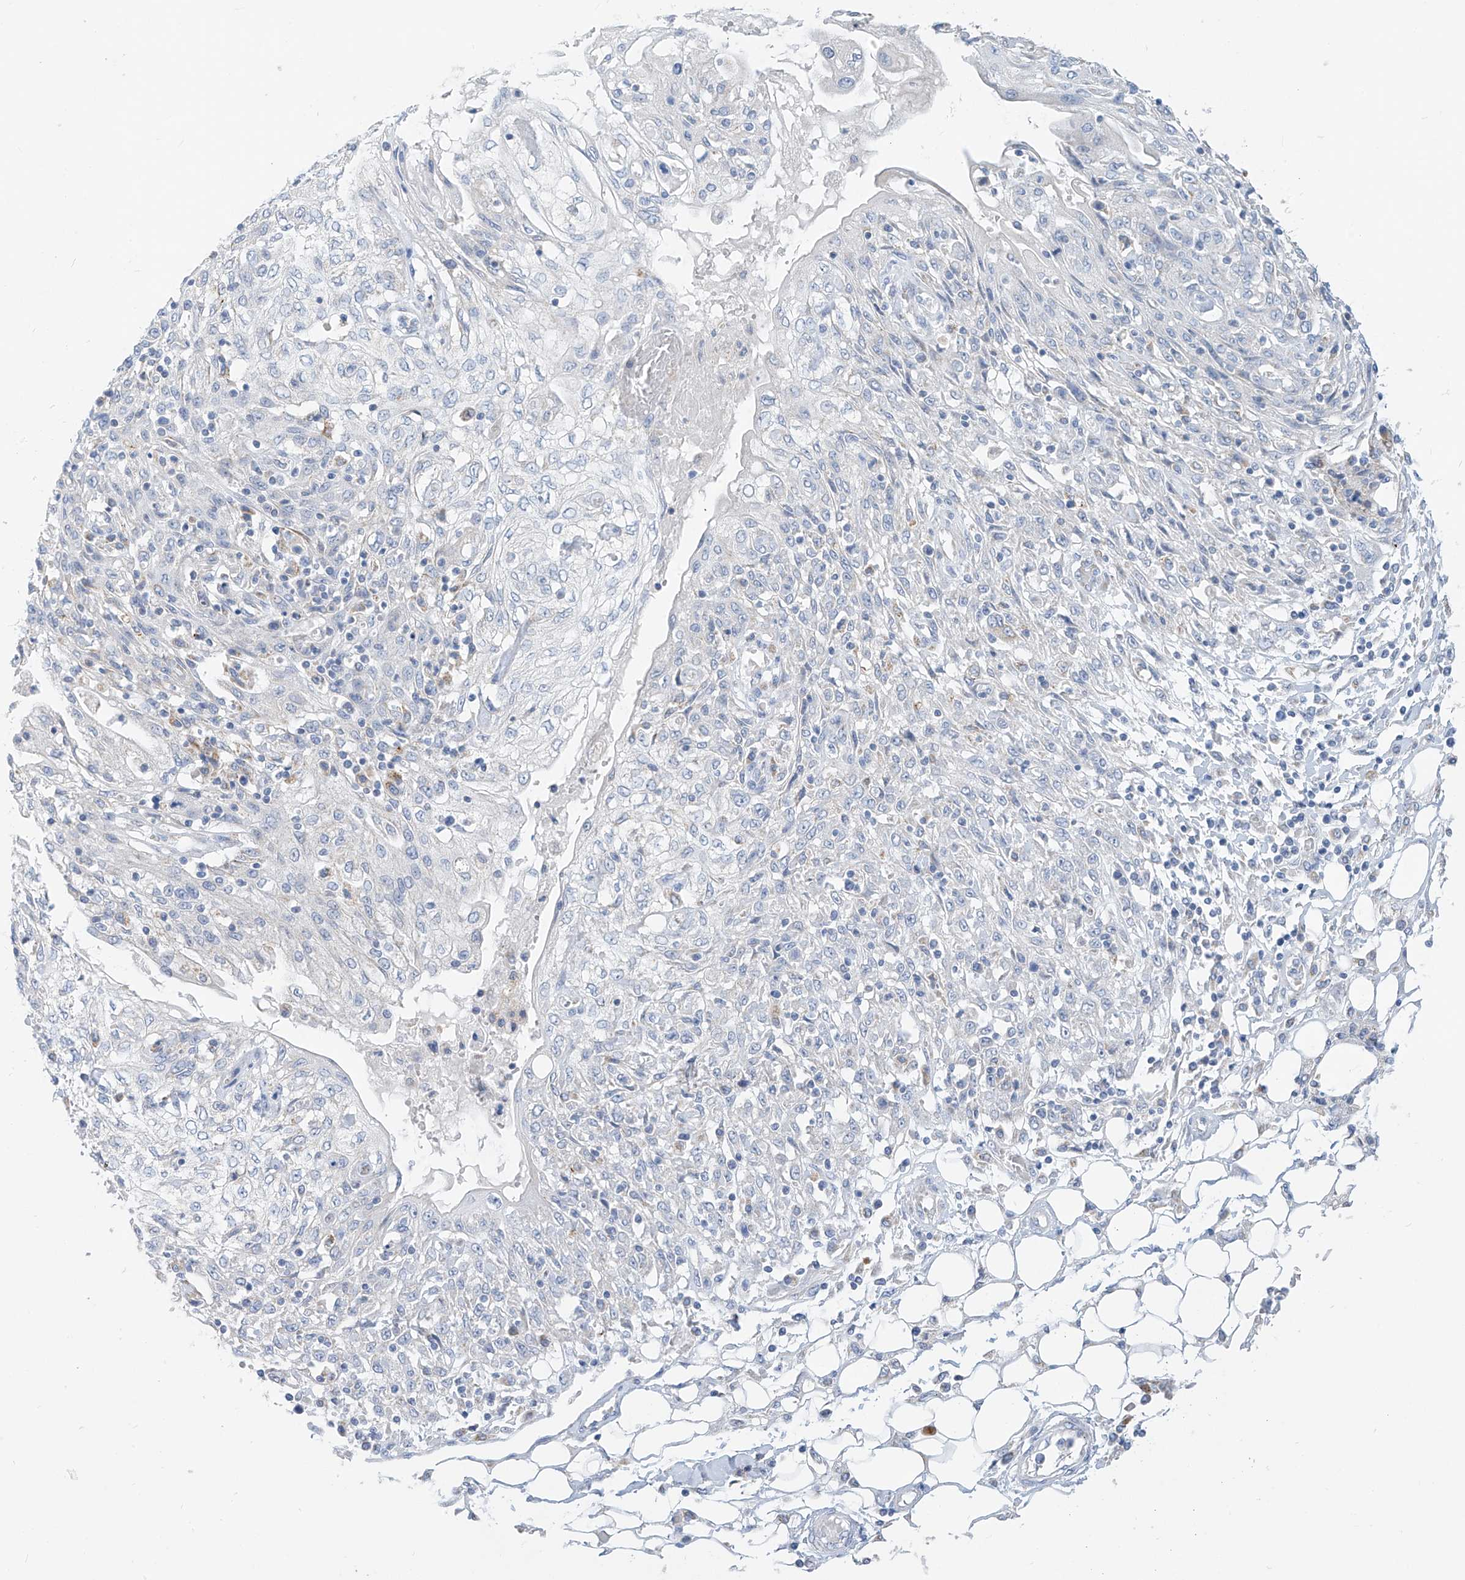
{"staining": {"intensity": "negative", "quantity": "none", "location": "none"}, "tissue": "skin cancer", "cell_type": "Tumor cells", "image_type": "cancer", "snomed": [{"axis": "morphology", "description": "Squamous cell carcinoma, NOS"}, {"axis": "morphology", "description": "Squamous cell carcinoma, metastatic, NOS"}, {"axis": "topography", "description": "Skin"}, {"axis": "topography", "description": "Lymph node"}], "caption": "High magnification brightfield microscopy of skin cancer stained with DAB (3,3'-diaminobenzidine) (brown) and counterstained with hematoxylin (blue): tumor cells show no significant staining.", "gene": "ZNF404", "patient": {"sex": "male", "age": 75}}